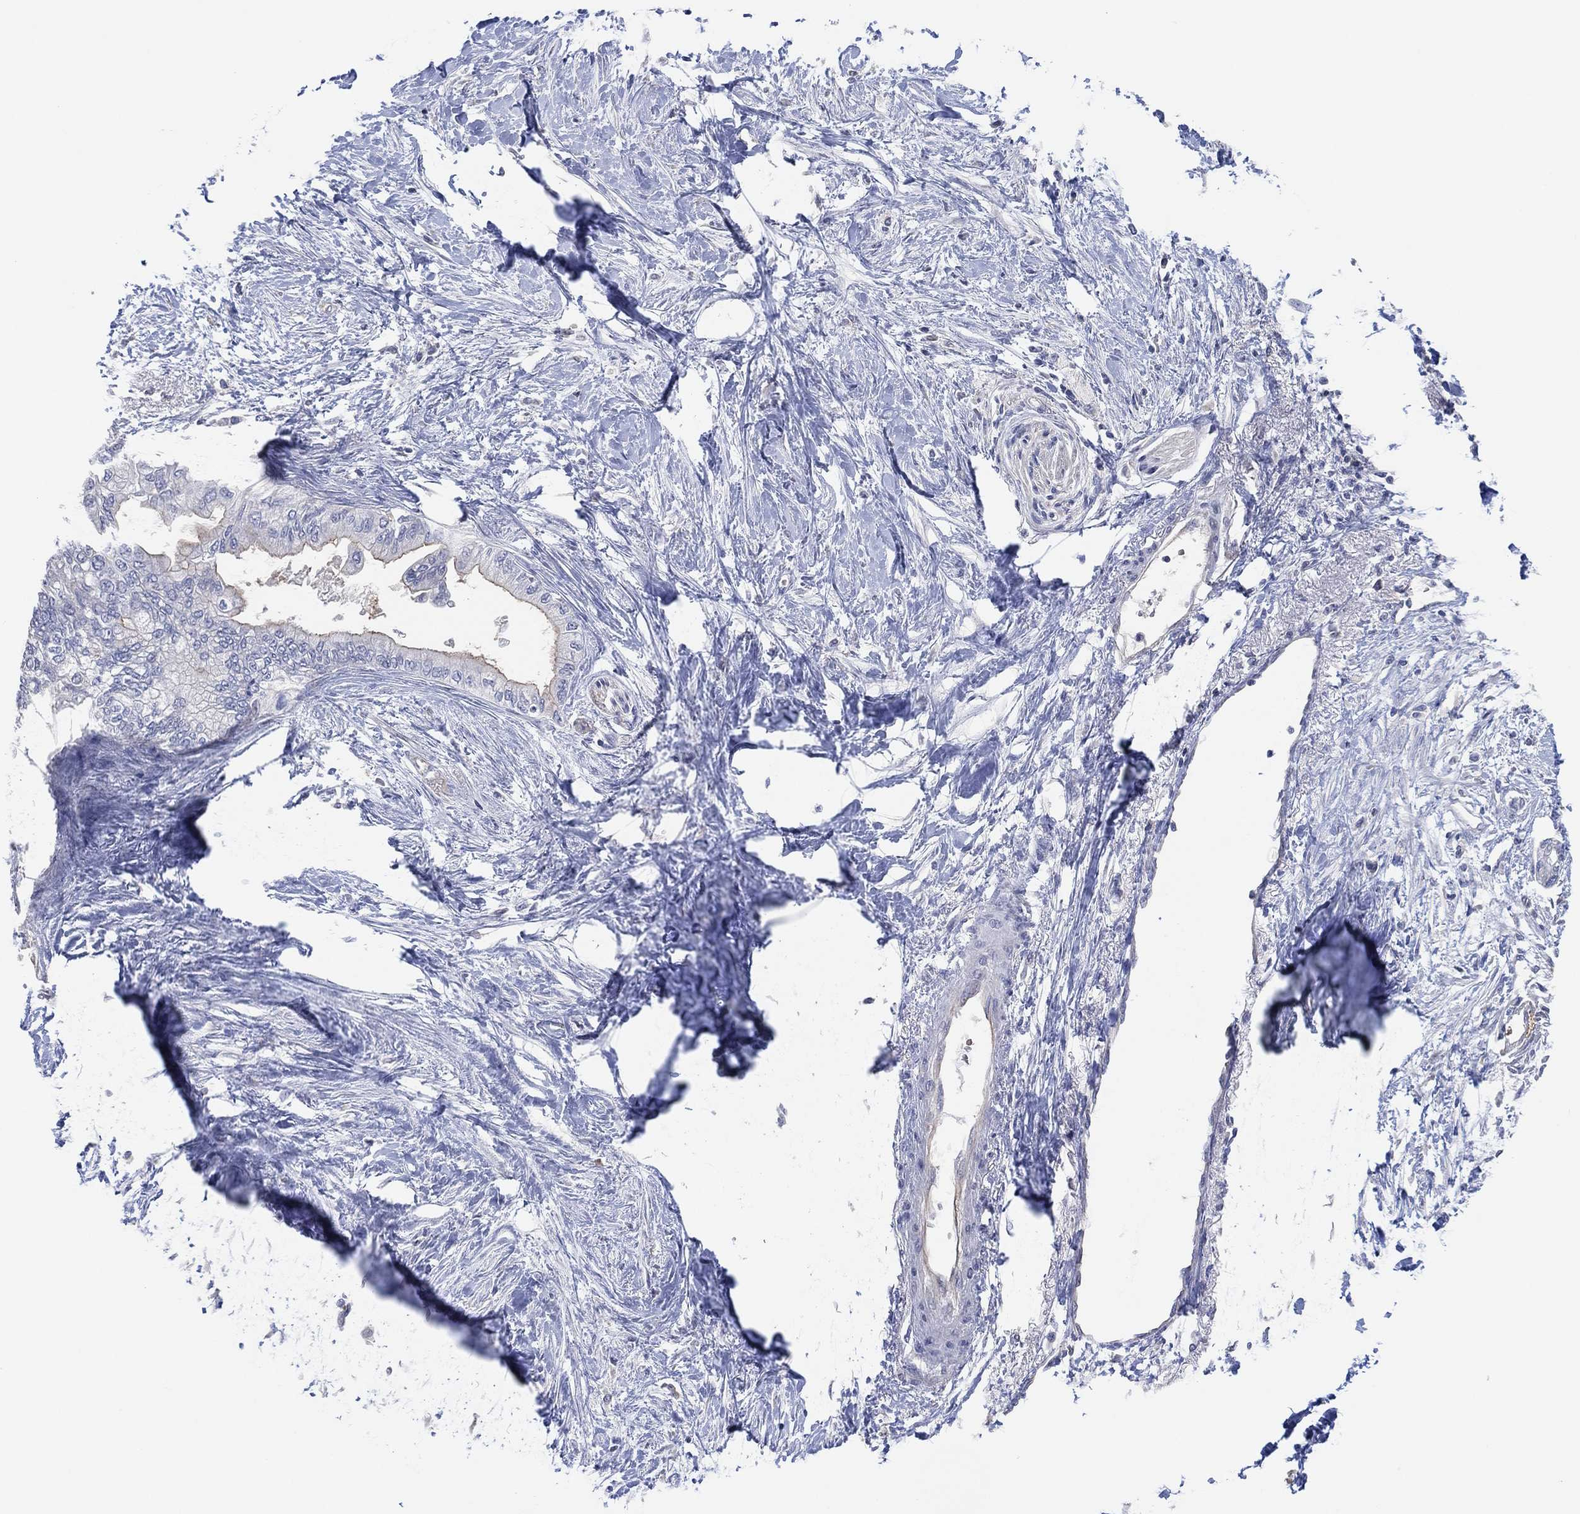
{"staining": {"intensity": "weak", "quantity": "<25%", "location": "cytoplasmic/membranous"}, "tissue": "pancreatic cancer", "cell_type": "Tumor cells", "image_type": "cancer", "snomed": [{"axis": "morphology", "description": "Normal tissue, NOS"}, {"axis": "morphology", "description": "Adenocarcinoma, NOS"}, {"axis": "topography", "description": "Pancreas"}, {"axis": "topography", "description": "Duodenum"}], "caption": "An IHC micrograph of pancreatic cancer (adenocarcinoma) is shown. There is no staining in tumor cells of pancreatic cancer (adenocarcinoma).", "gene": "CFTR", "patient": {"sex": "female", "age": 60}}